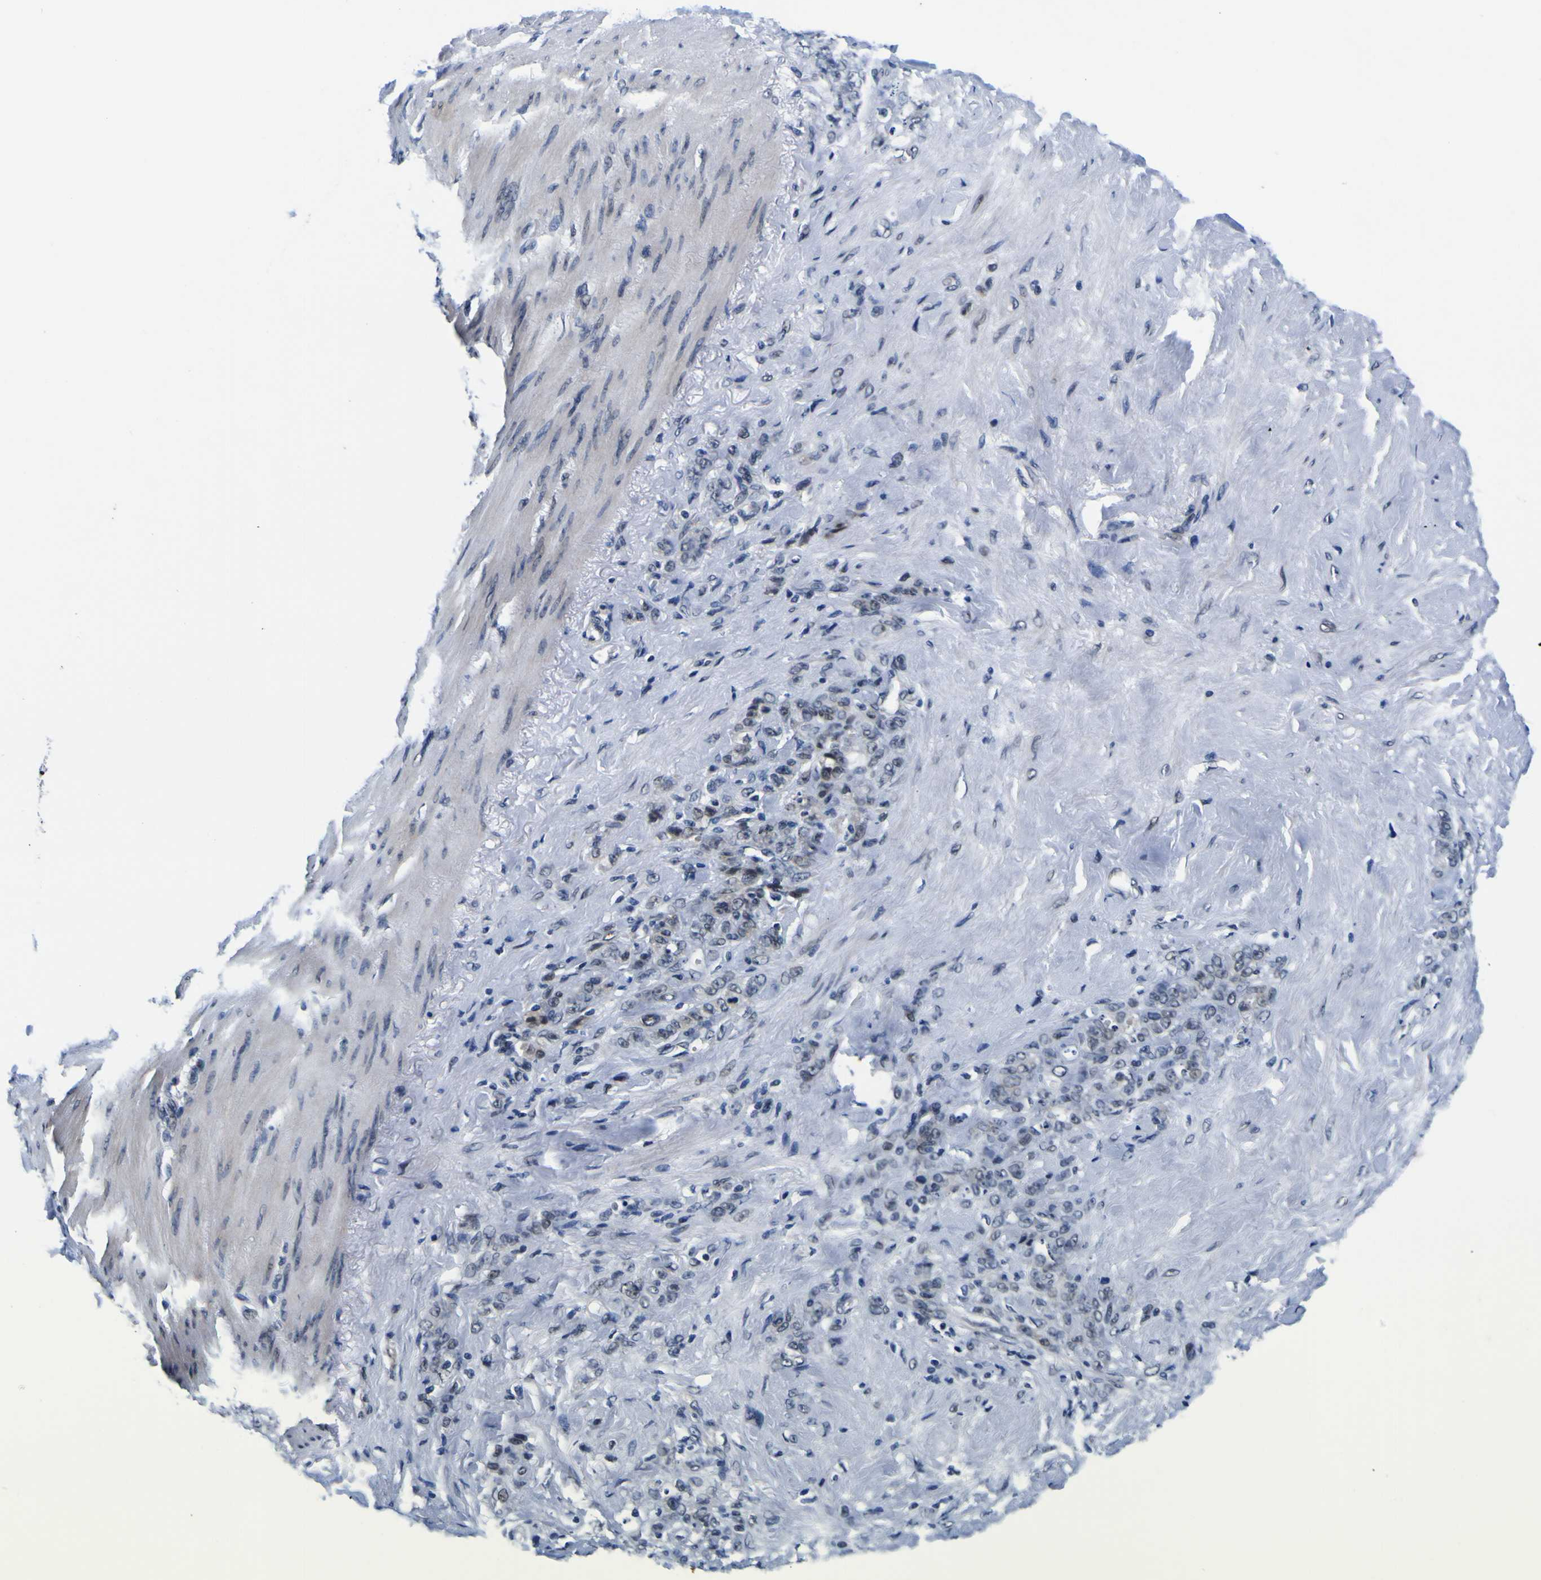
{"staining": {"intensity": "weak", "quantity": "<25%", "location": "nuclear"}, "tissue": "stomach cancer", "cell_type": "Tumor cells", "image_type": "cancer", "snomed": [{"axis": "morphology", "description": "Adenocarcinoma, NOS"}, {"axis": "topography", "description": "Stomach"}], "caption": "Tumor cells show no significant staining in stomach cancer. Nuclei are stained in blue.", "gene": "CUL4B", "patient": {"sex": "male", "age": 82}}